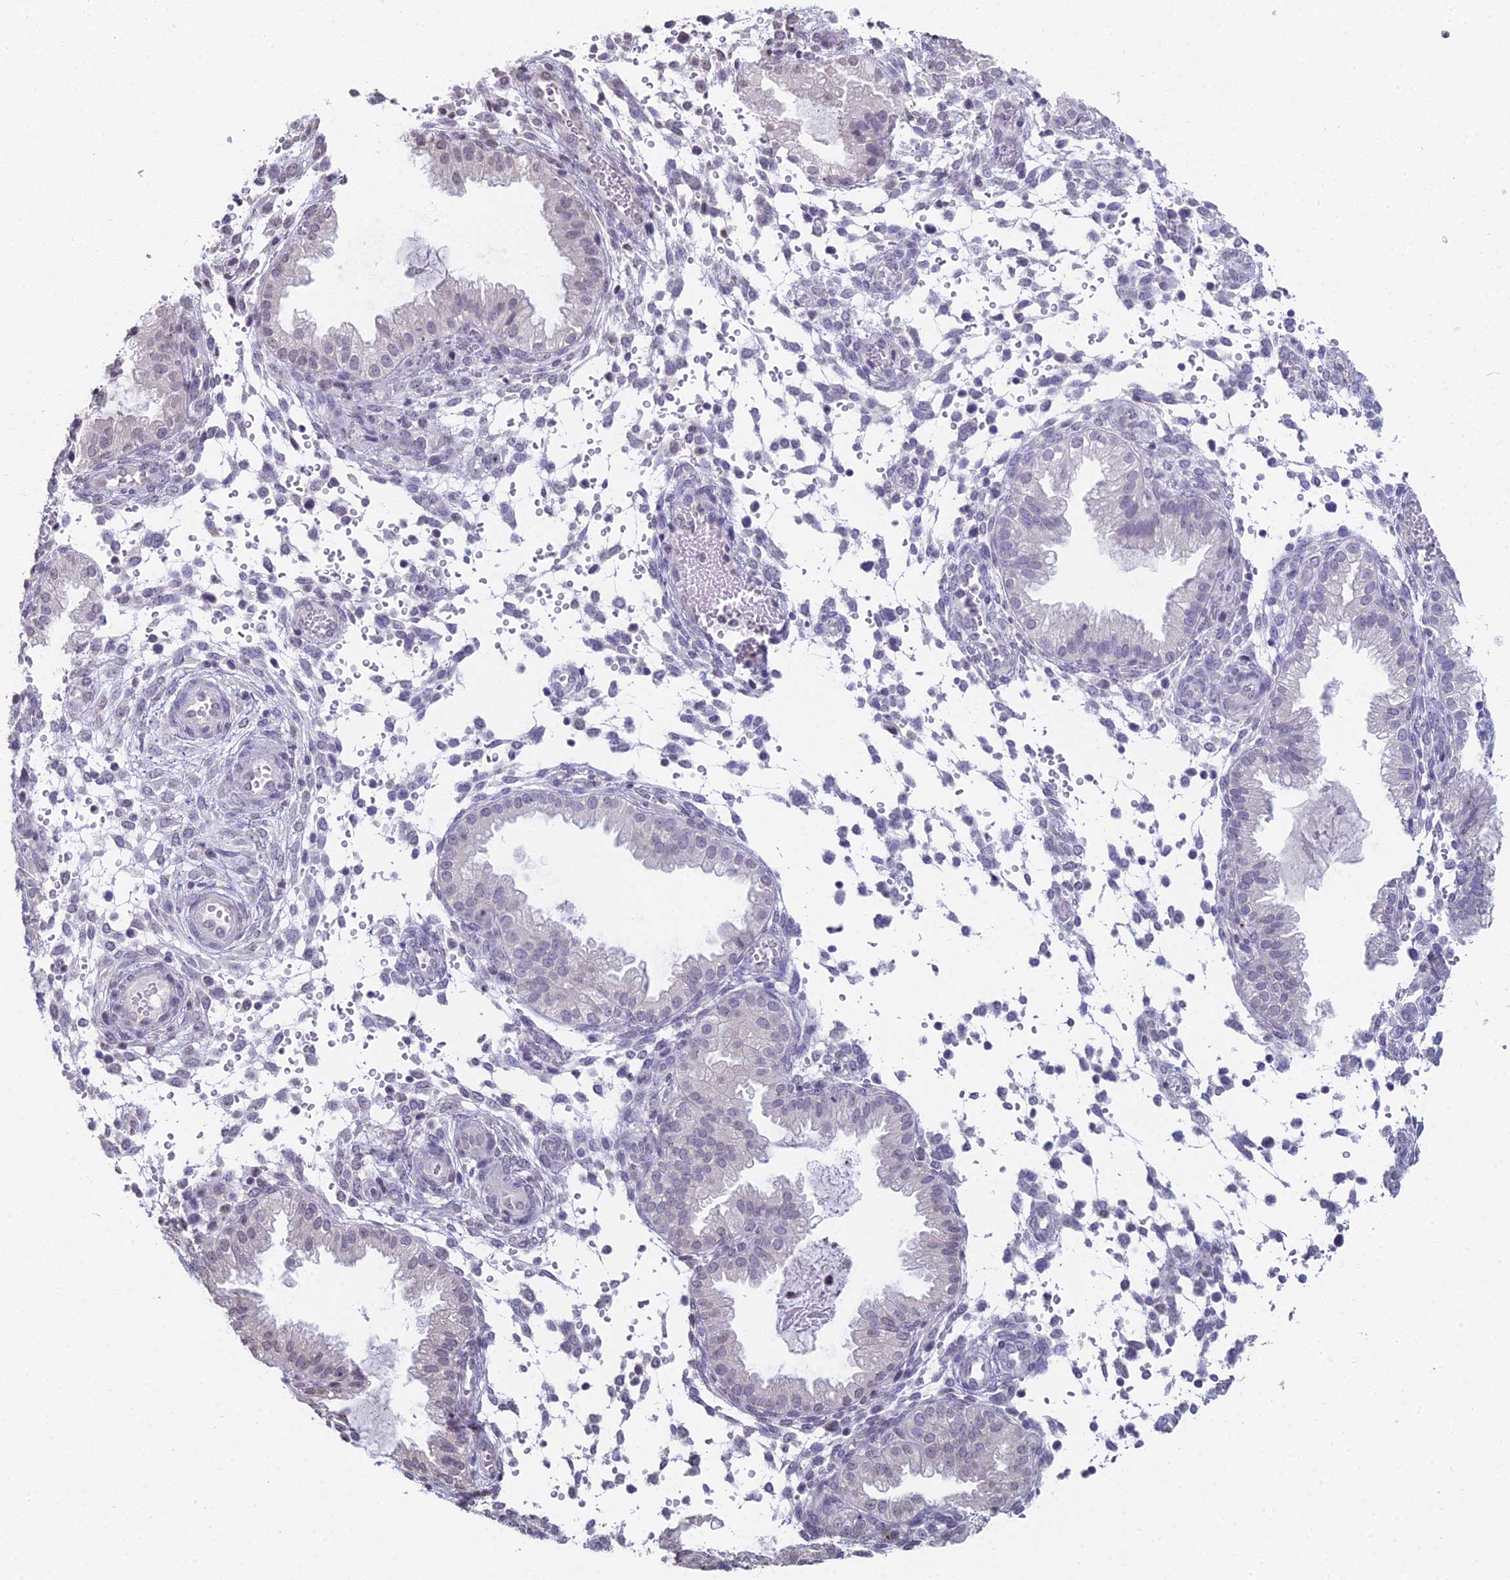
{"staining": {"intensity": "negative", "quantity": "none", "location": "none"}, "tissue": "endometrium", "cell_type": "Cells in endometrial stroma", "image_type": "normal", "snomed": [{"axis": "morphology", "description": "Normal tissue, NOS"}, {"axis": "topography", "description": "Endometrium"}], "caption": "Immunohistochemistry (IHC) histopathology image of normal endometrium: human endometrium stained with DAB (3,3'-diaminobenzidine) displays no significant protein staining in cells in endometrial stroma.", "gene": "PRR22", "patient": {"sex": "female", "age": 33}}